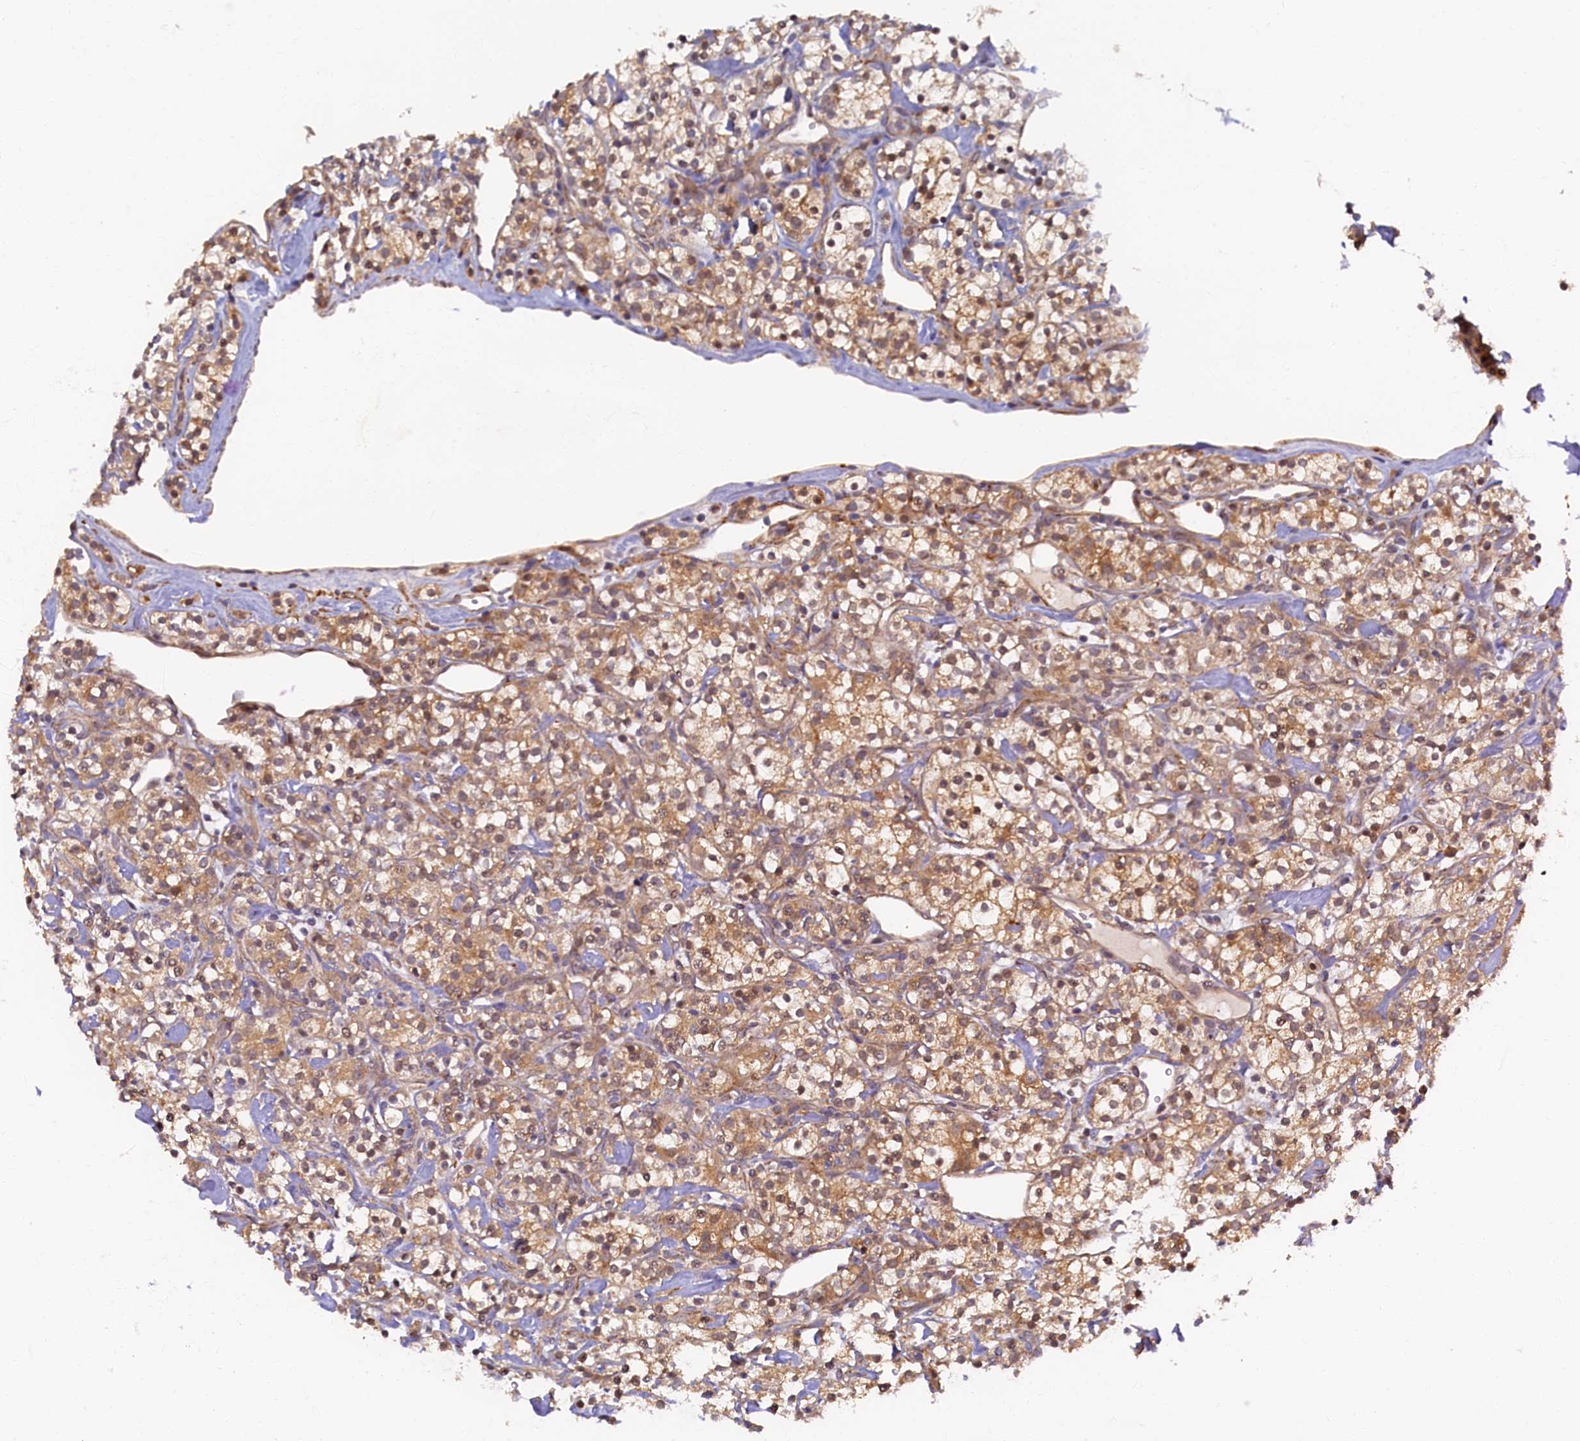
{"staining": {"intensity": "moderate", "quantity": ">75%", "location": "cytoplasmic/membranous"}, "tissue": "renal cancer", "cell_type": "Tumor cells", "image_type": "cancer", "snomed": [{"axis": "morphology", "description": "Adenocarcinoma, NOS"}, {"axis": "topography", "description": "Kidney"}], "caption": "A brown stain highlights moderate cytoplasmic/membranous positivity of a protein in human adenocarcinoma (renal) tumor cells. The staining was performed using DAB, with brown indicating positive protein expression. Nuclei are stained blue with hematoxylin.", "gene": "STX12", "patient": {"sex": "male", "age": 77}}